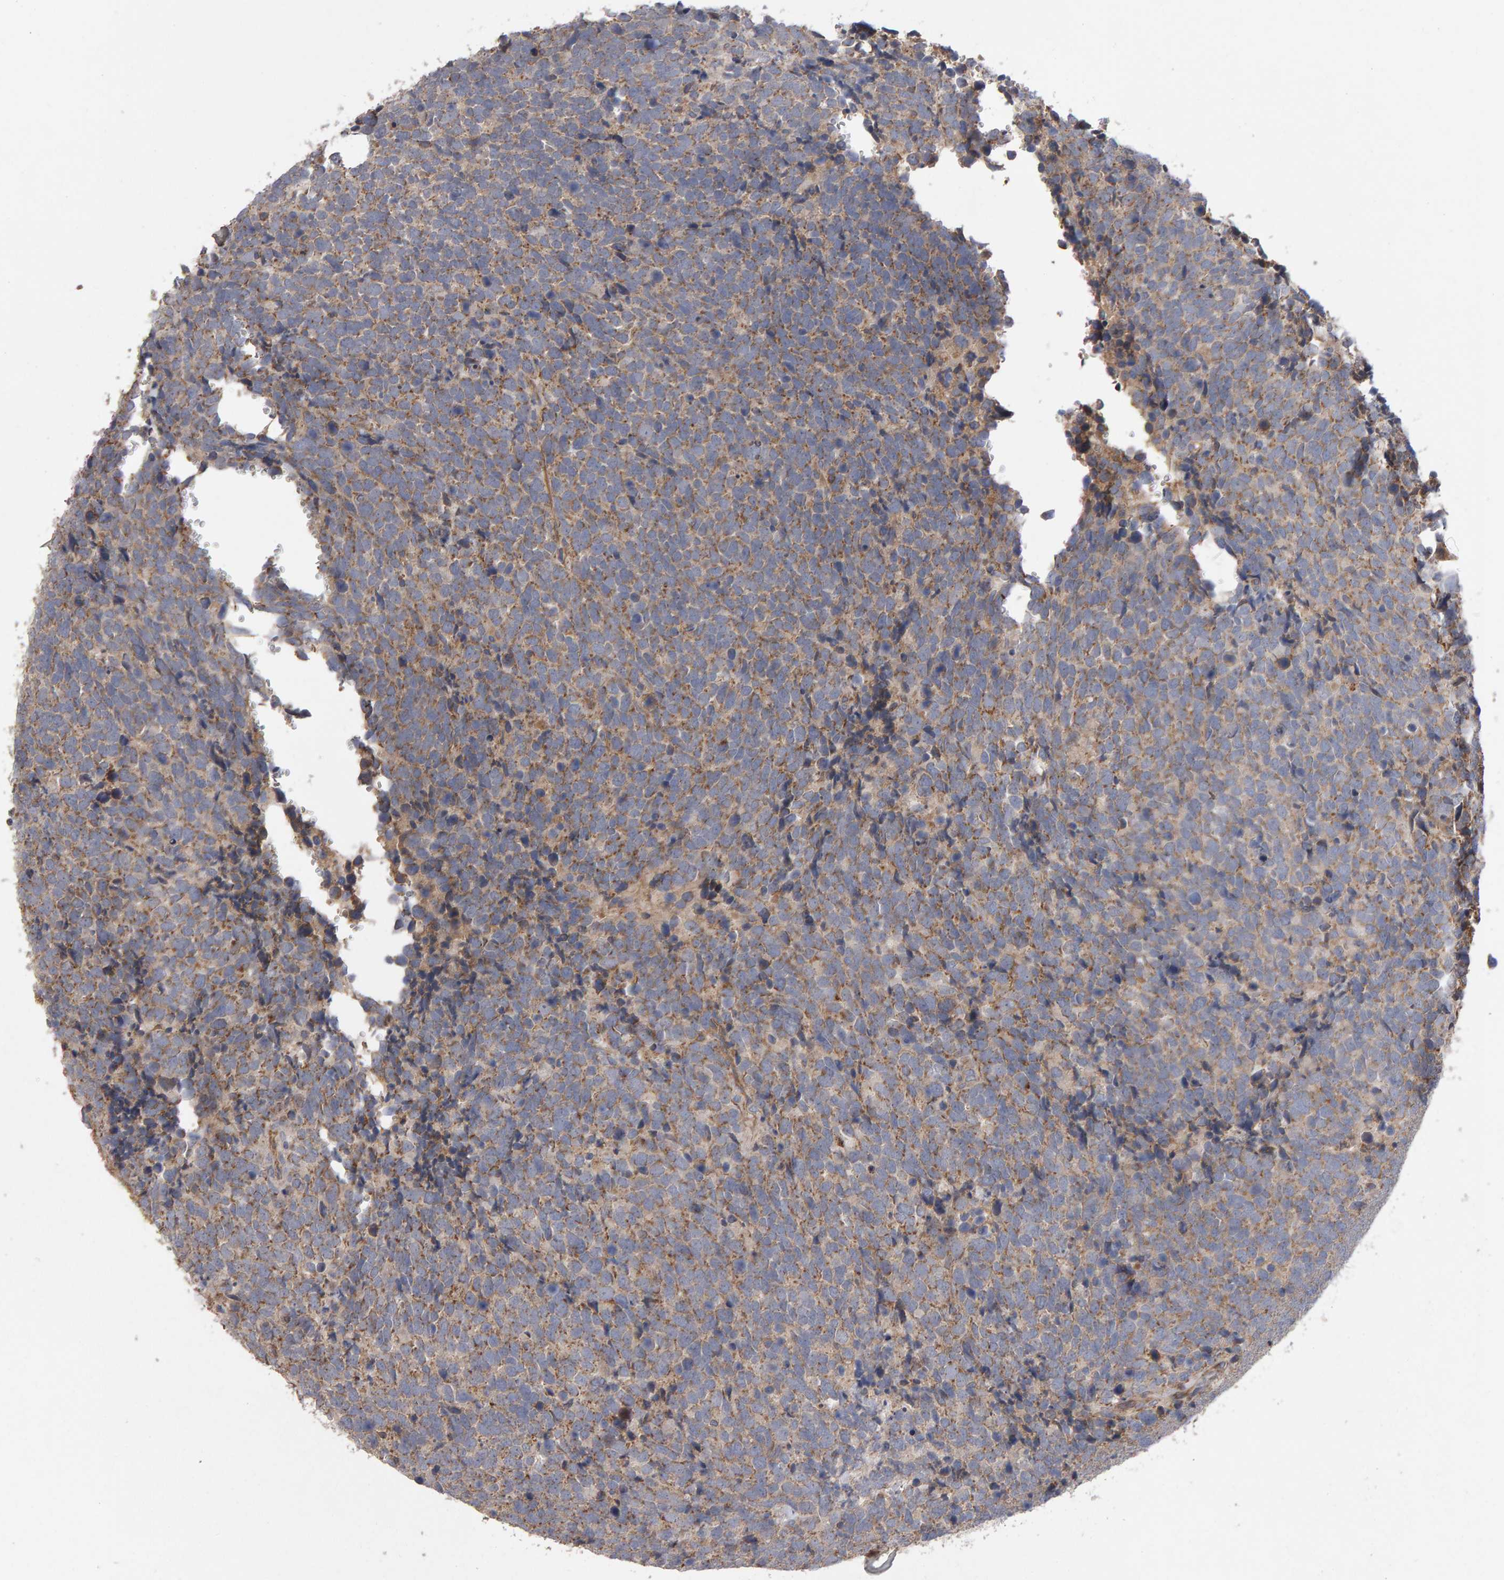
{"staining": {"intensity": "weak", "quantity": ">75%", "location": "cytoplasmic/membranous"}, "tissue": "urothelial cancer", "cell_type": "Tumor cells", "image_type": "cancer", "snomed": [{"axis": "morphology", "description": "Urothelial carcinoma, High grade"}, {"axis": "topography", "description": "Urinary bladder"}], "caption": "Tumor cells exhibit low levels of weak cytoplasmic/membranous positivity in about >75% of cells in human urothelial cancer.", "gene": "PGS1", "patient": {"sex": "female", "age": 82}}